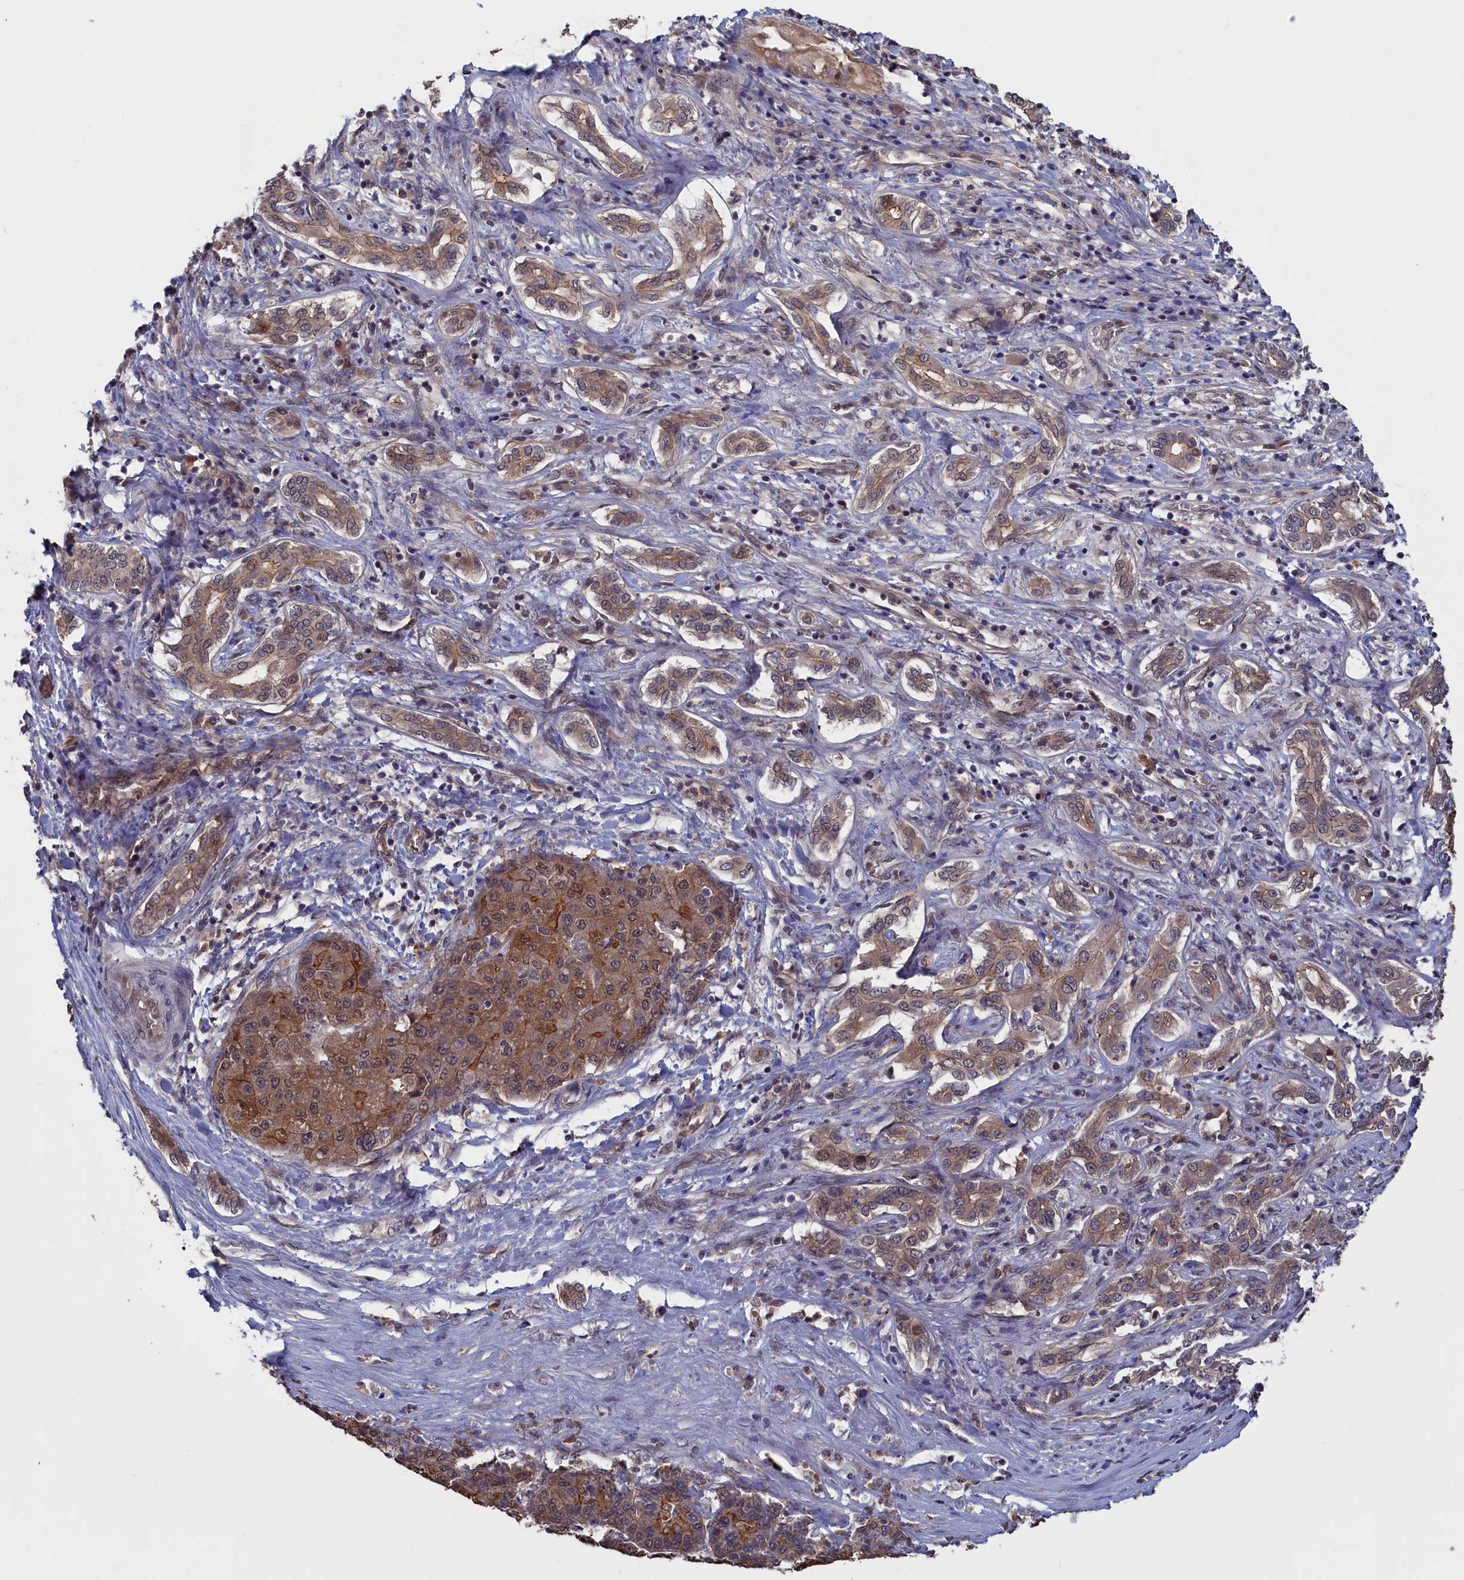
{"staining": {"intensity": "moderate", "quantity": "25%-75%", "location": "cytoplasmic/membranous"}, "tissue": "liver cancer", "cell_type": "Tumor cells", "image_type": "cancer", "snomed": [{"axis": "morphology", "description": "Carcinoma, Hepatocellular, NOS"}, {"axis": "topography", "description": "Liver"}], "caption": "This is a photomicrograph of IHC staining of liver cancer (hepatocellular carcinoma), which shows moderate staining in the cytoplasmic/membranous of tumor cells.", "gene": "PLP2", "patient": {"sex": "male", "age": 65}}